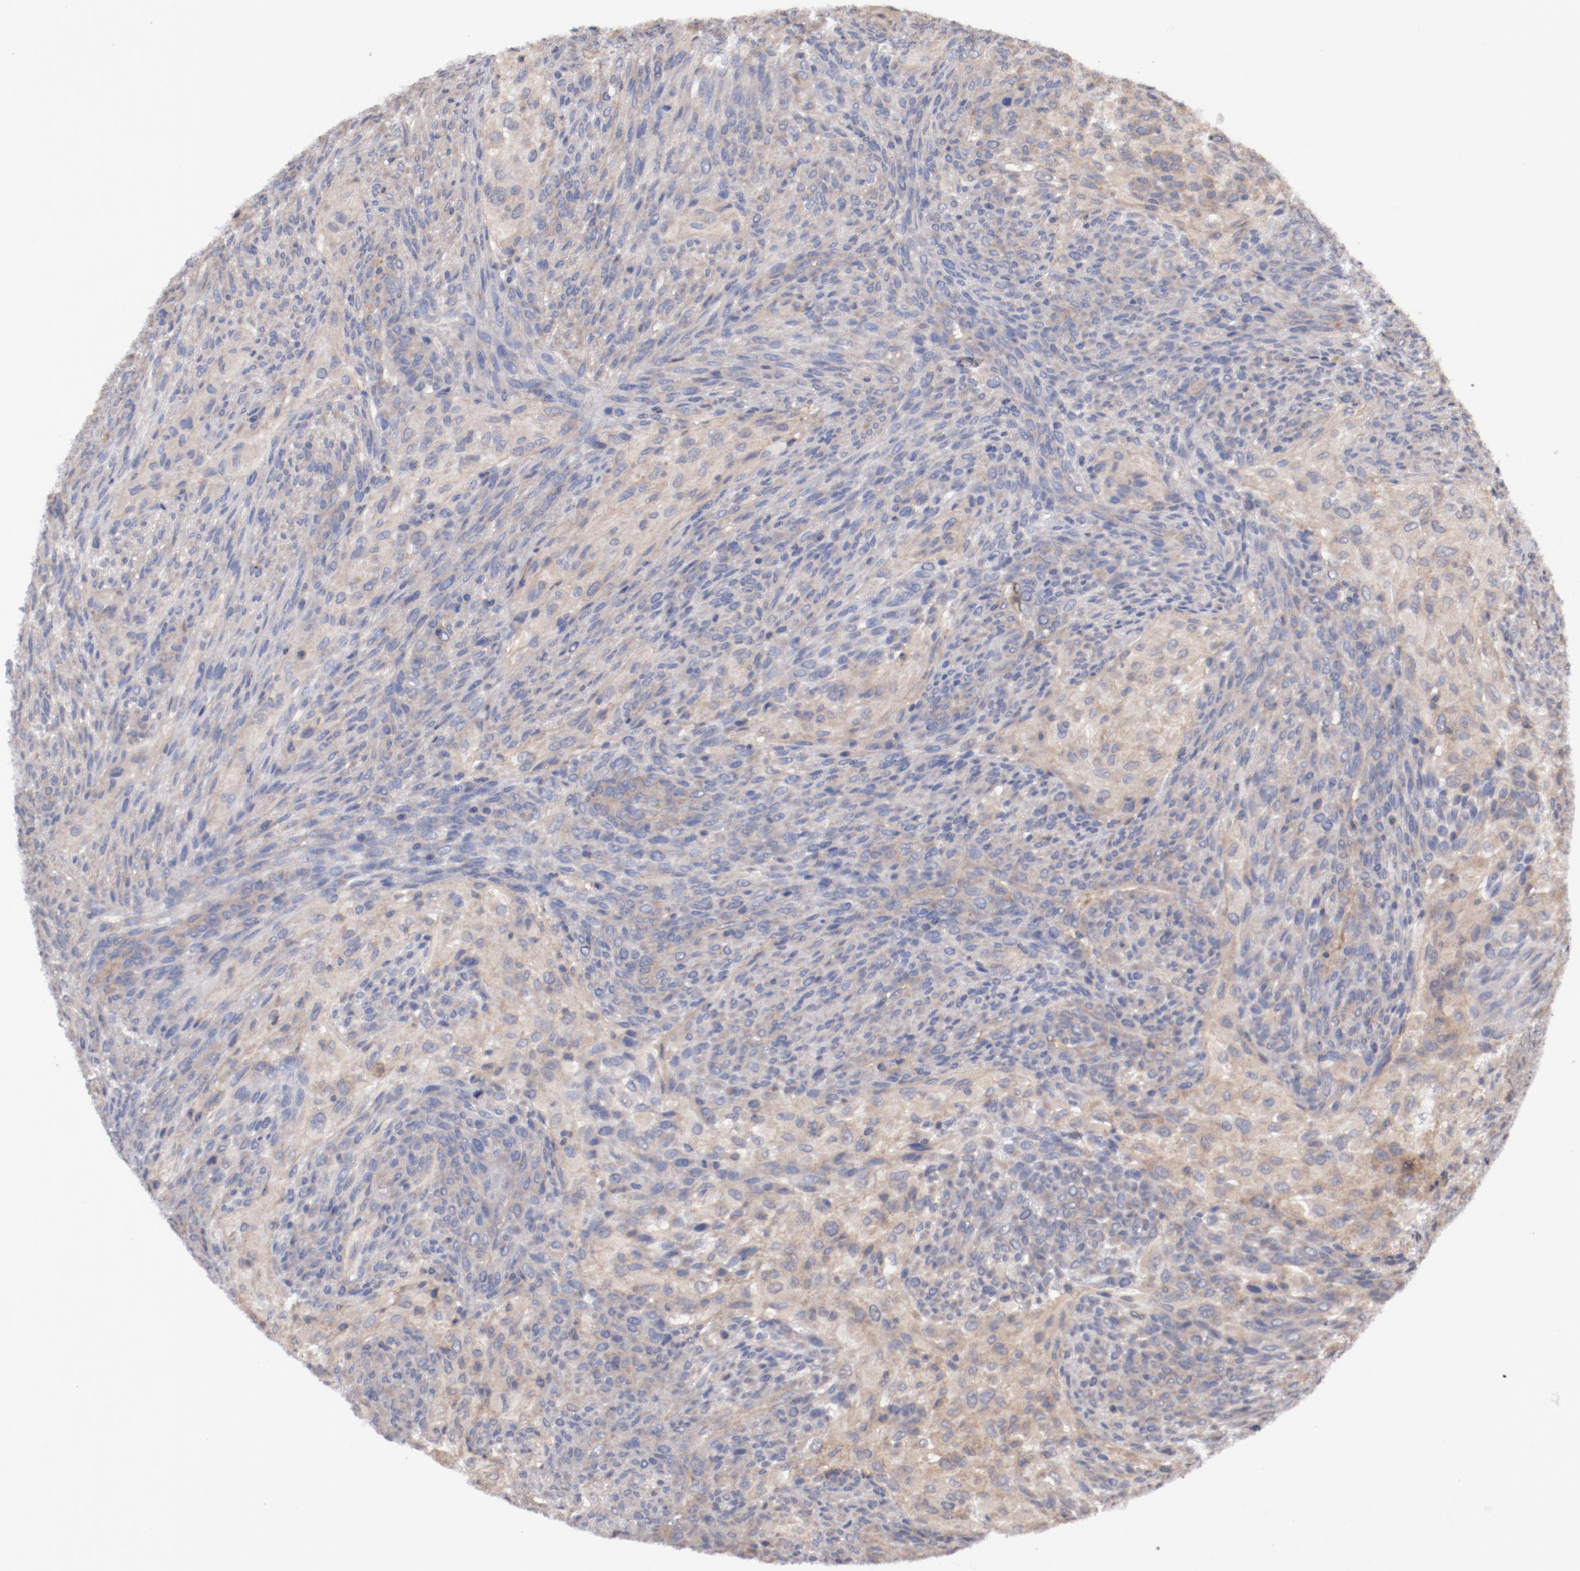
{"staining": {"intensity": "moderate", "quantity": ">75%", "location": "cytoplasmic/membranous"}, "tissue": "glioma", "cell_type": "Tumor cells", "image_type": "cancer", "snomed": [{"axis": "morphology", "description": "Glioma, malignant, High grade"}, {"axis": "topography", "description": "Cerebral cortex"}], "caption": "Malignant high-grade glioma stained with DAB (3,3'-diaminobenzidine) immunohistochemistry (IHC) shows medium levels of moderate cytoplasmic/membranous expression in approximately >75% of tumor cells. The protein of interest is stained brown, and the nuclei are stained in blue (DAB (3,3'-diaminobenzidine) IHC with brightfield microscopy, high magnification).", "gene": "GUF1", "patient": {"sex": "female", "age": 55}}